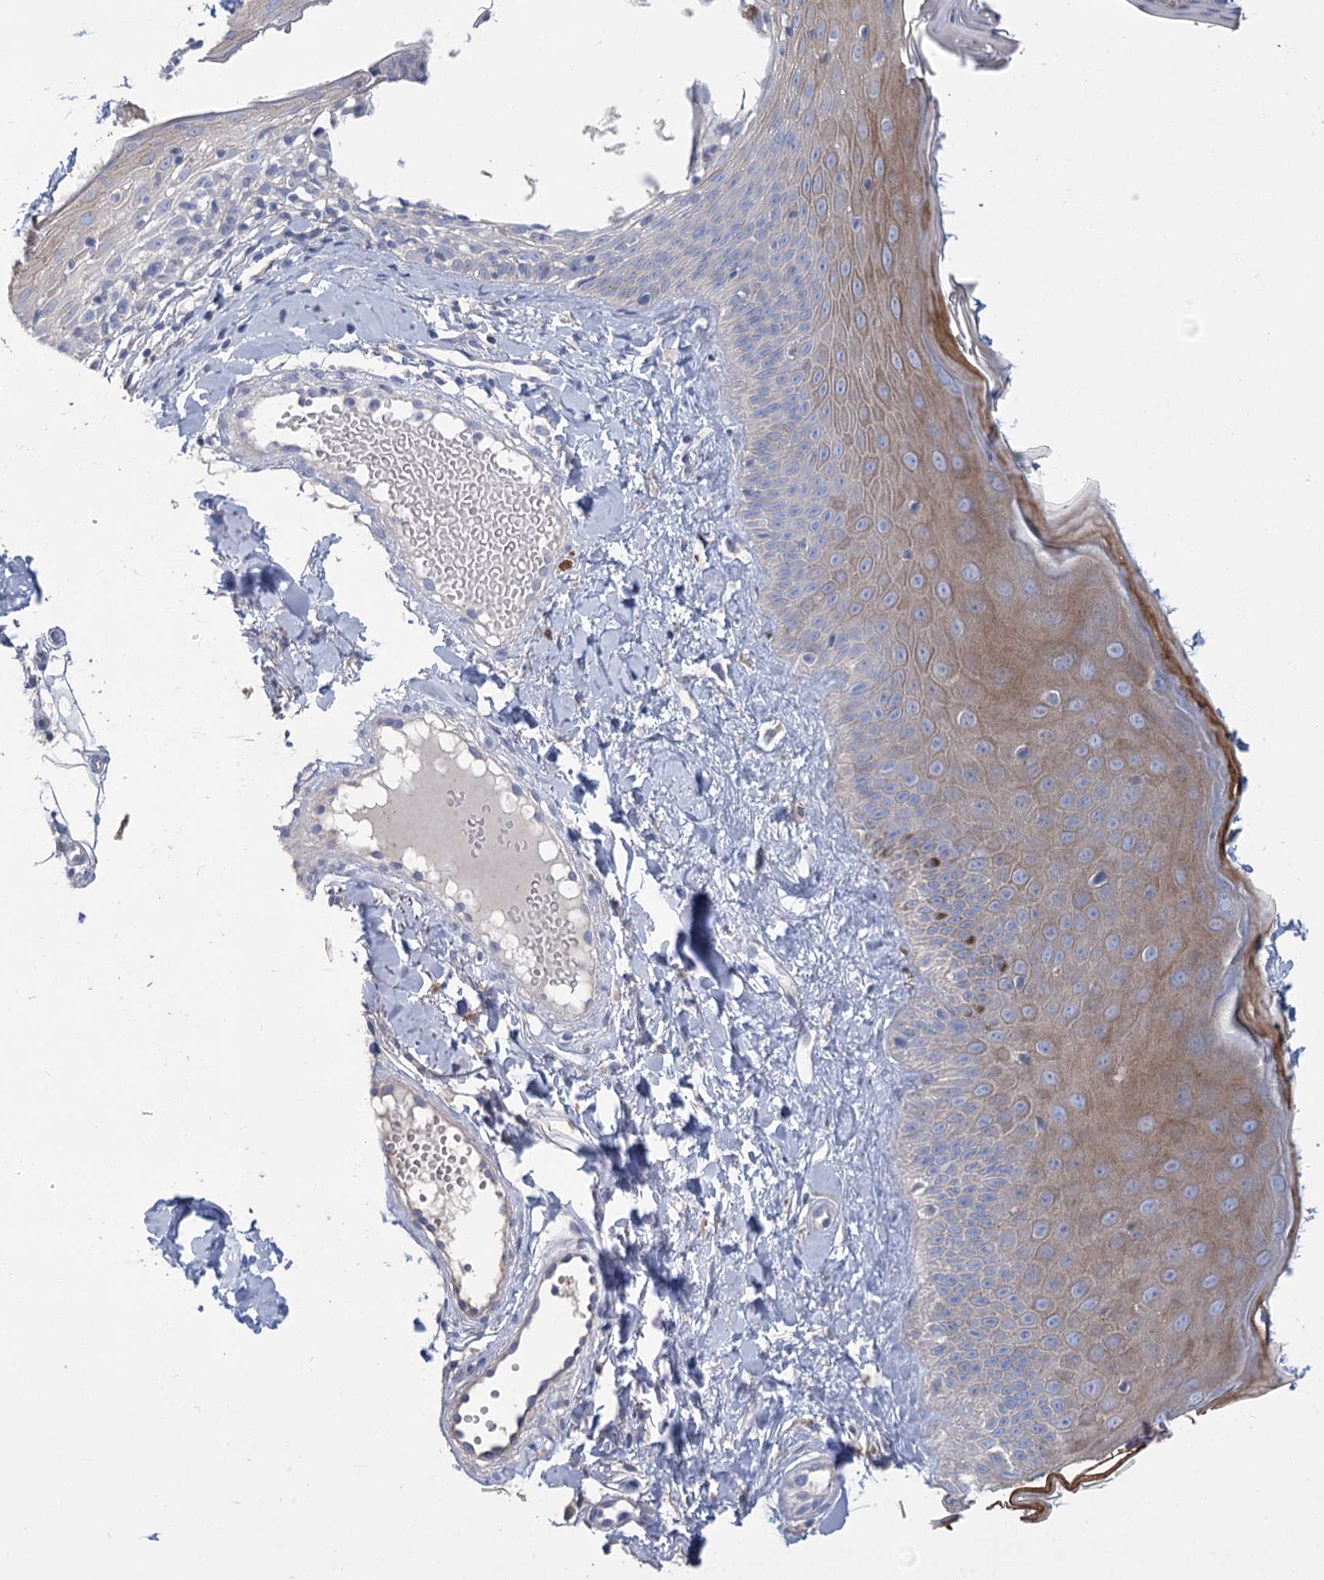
{"staining": {"intensity": "negative", "quantity": "none", "location": "none"}, "tissue": "skin", "cell_type": "Fibroblasts", "image_type": "normal", "snomed": [{"axis": "morphology", "description": "Normal tissue, NOS"}, {"axis": "topography", "description": "Skin"}], "caption": "Histopathology image shows no significant protein staining in fibroblasts of benign skin.", "gene": "SLC9A3", "patient": {"sex": "male", "age": 52}}